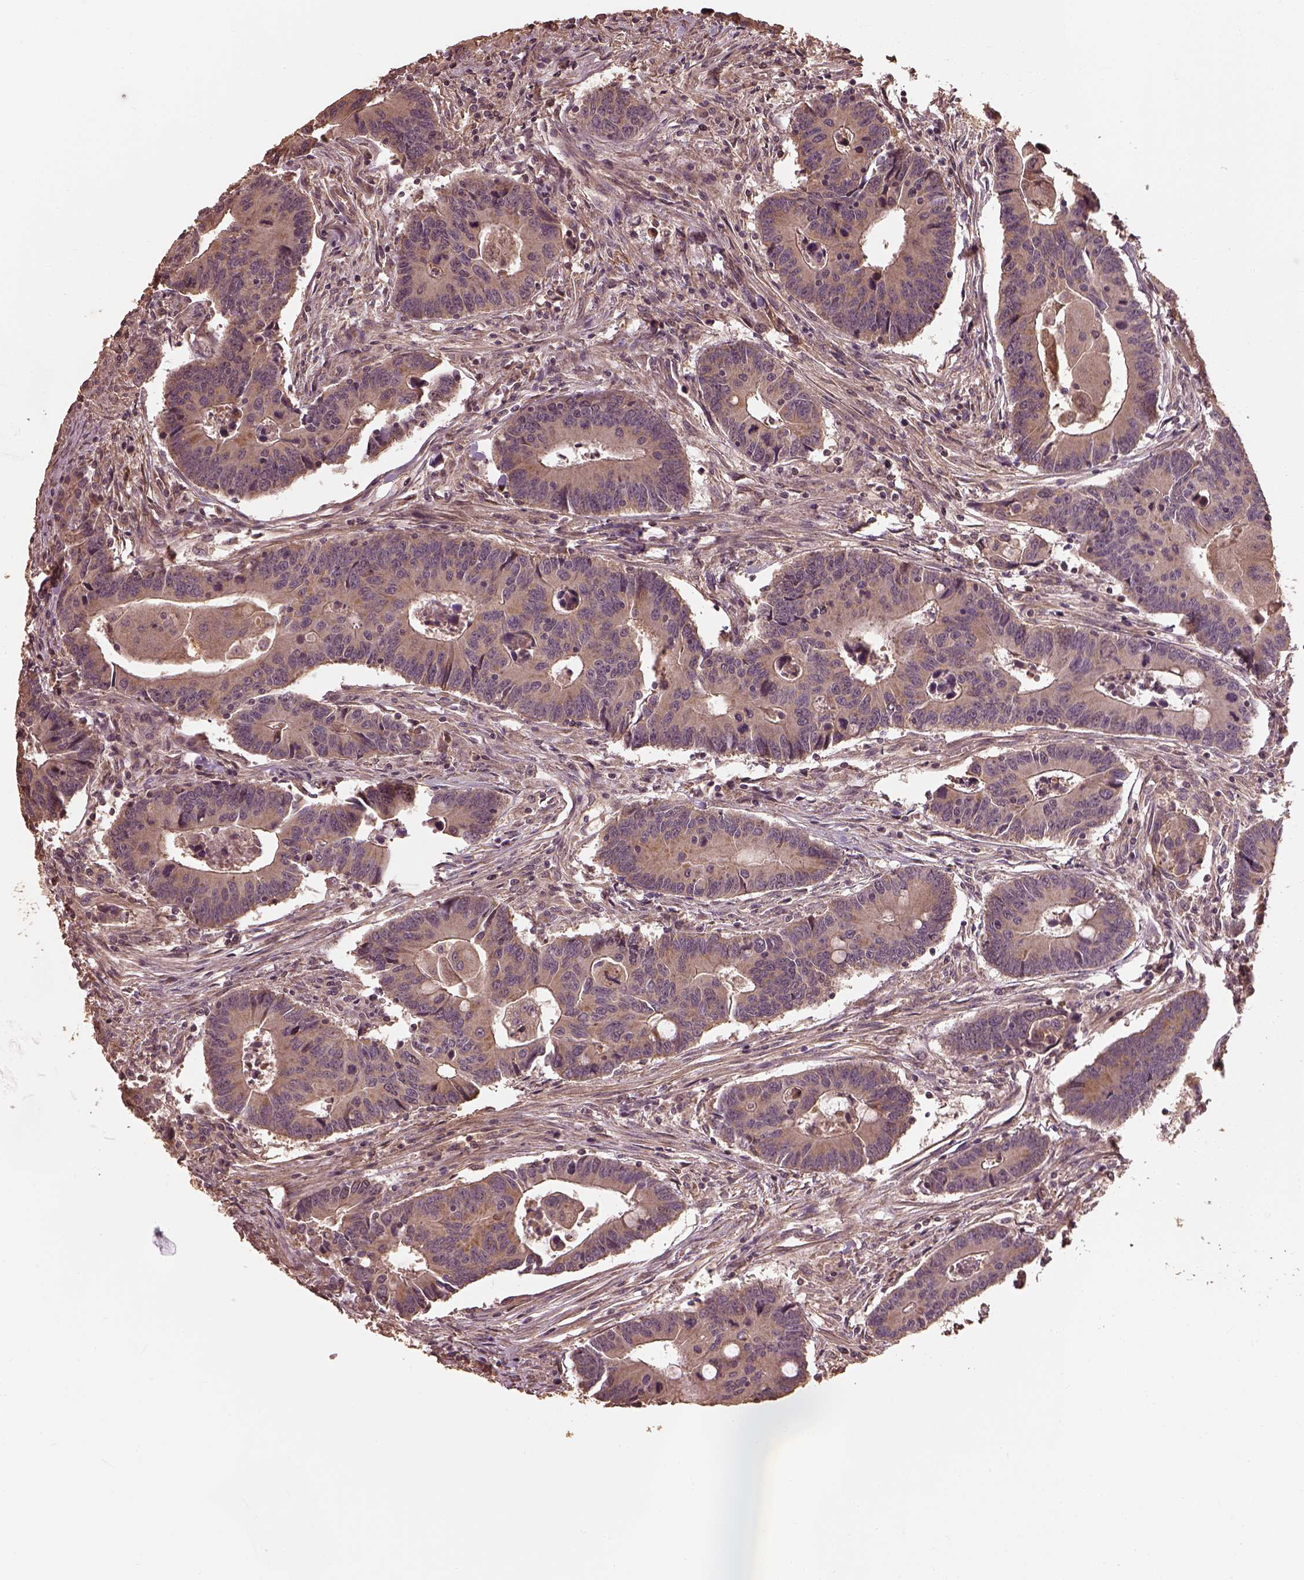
{"staining": {"intensity": "moderate", "quantity": ">75%", "location": "cytoplasmic/membranous"}, "tissue": "colorectal cancer", "cell_type": "Tumor cells", "image_type": "cancer", "snomed": [{"axis": "morphology", "description": "Adenocarcinoma, NOS"}, {"axis": "topography", "description": "Rectum"}], "caption": "Immunohistochemical staining of colorectal adenocarcinoma displays medium levels of moderate cytoplasmic/membranous protein positivity in about >75% of tumor cells.", "gene": "METTL4", "patient": {"sex": "male", "age": 67}}